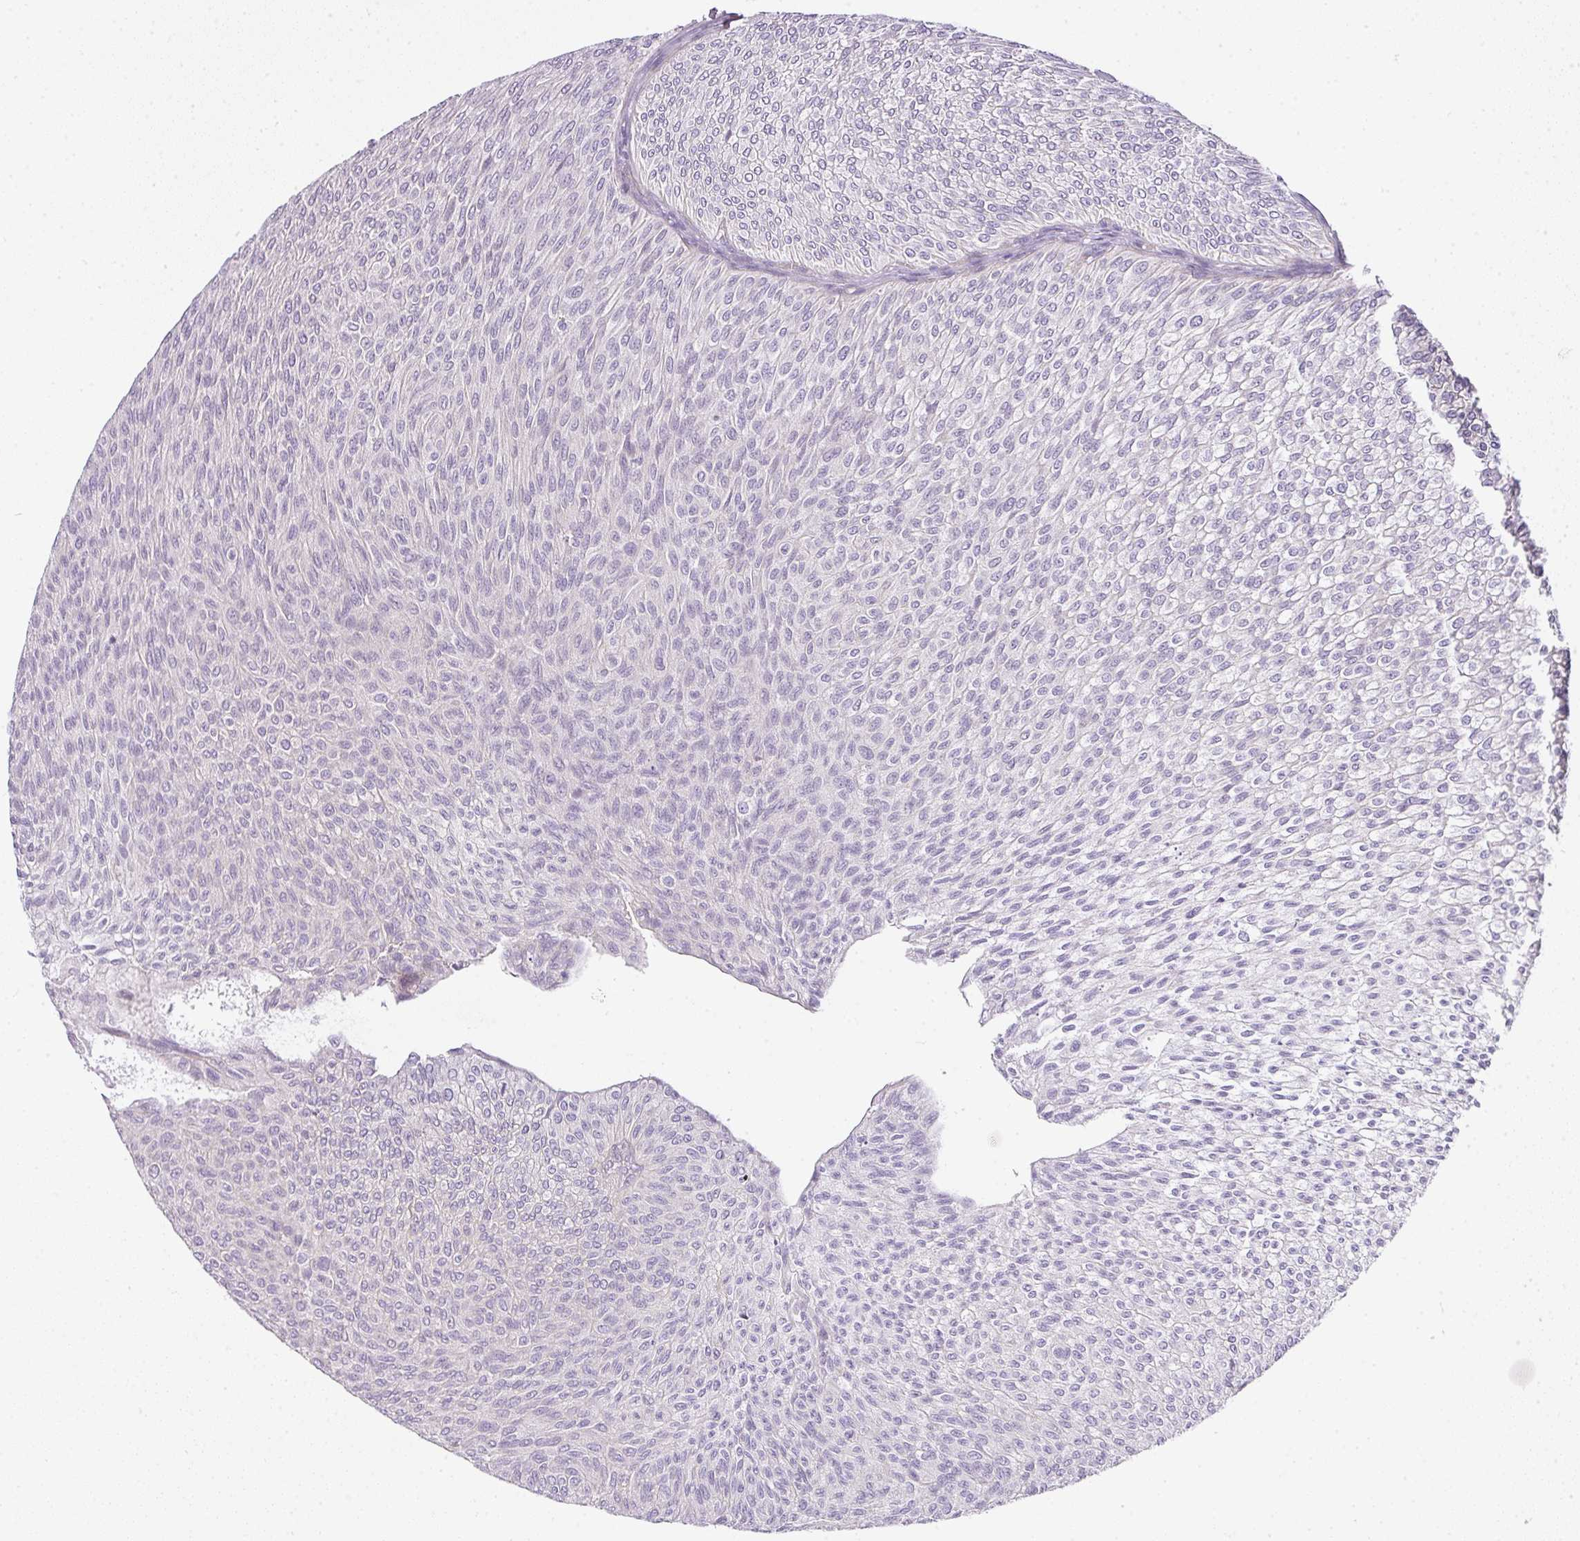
{"staining": {"intensity": "negative", "quantity": "none", "location": "none"}, "tissue": "urothelial cancer", "cell_type": "Tumor cells", "image_type": "cancer", "snomed": [{"axis": "morphology", "description": "Urothelial carcinoma, Low grade"}, {"axis": "topography", "description": "Urinary bladder"}], "caption": "DAB immunohistochemical staining of human urothelial cancer reveals no significant staining in tumor cells. The staining is performed using DAB brown chromogen with nuclei counter-stained in using hematoxylin.", "gene": "RAX2", "patient": {"sex": "male", "age": 91}}